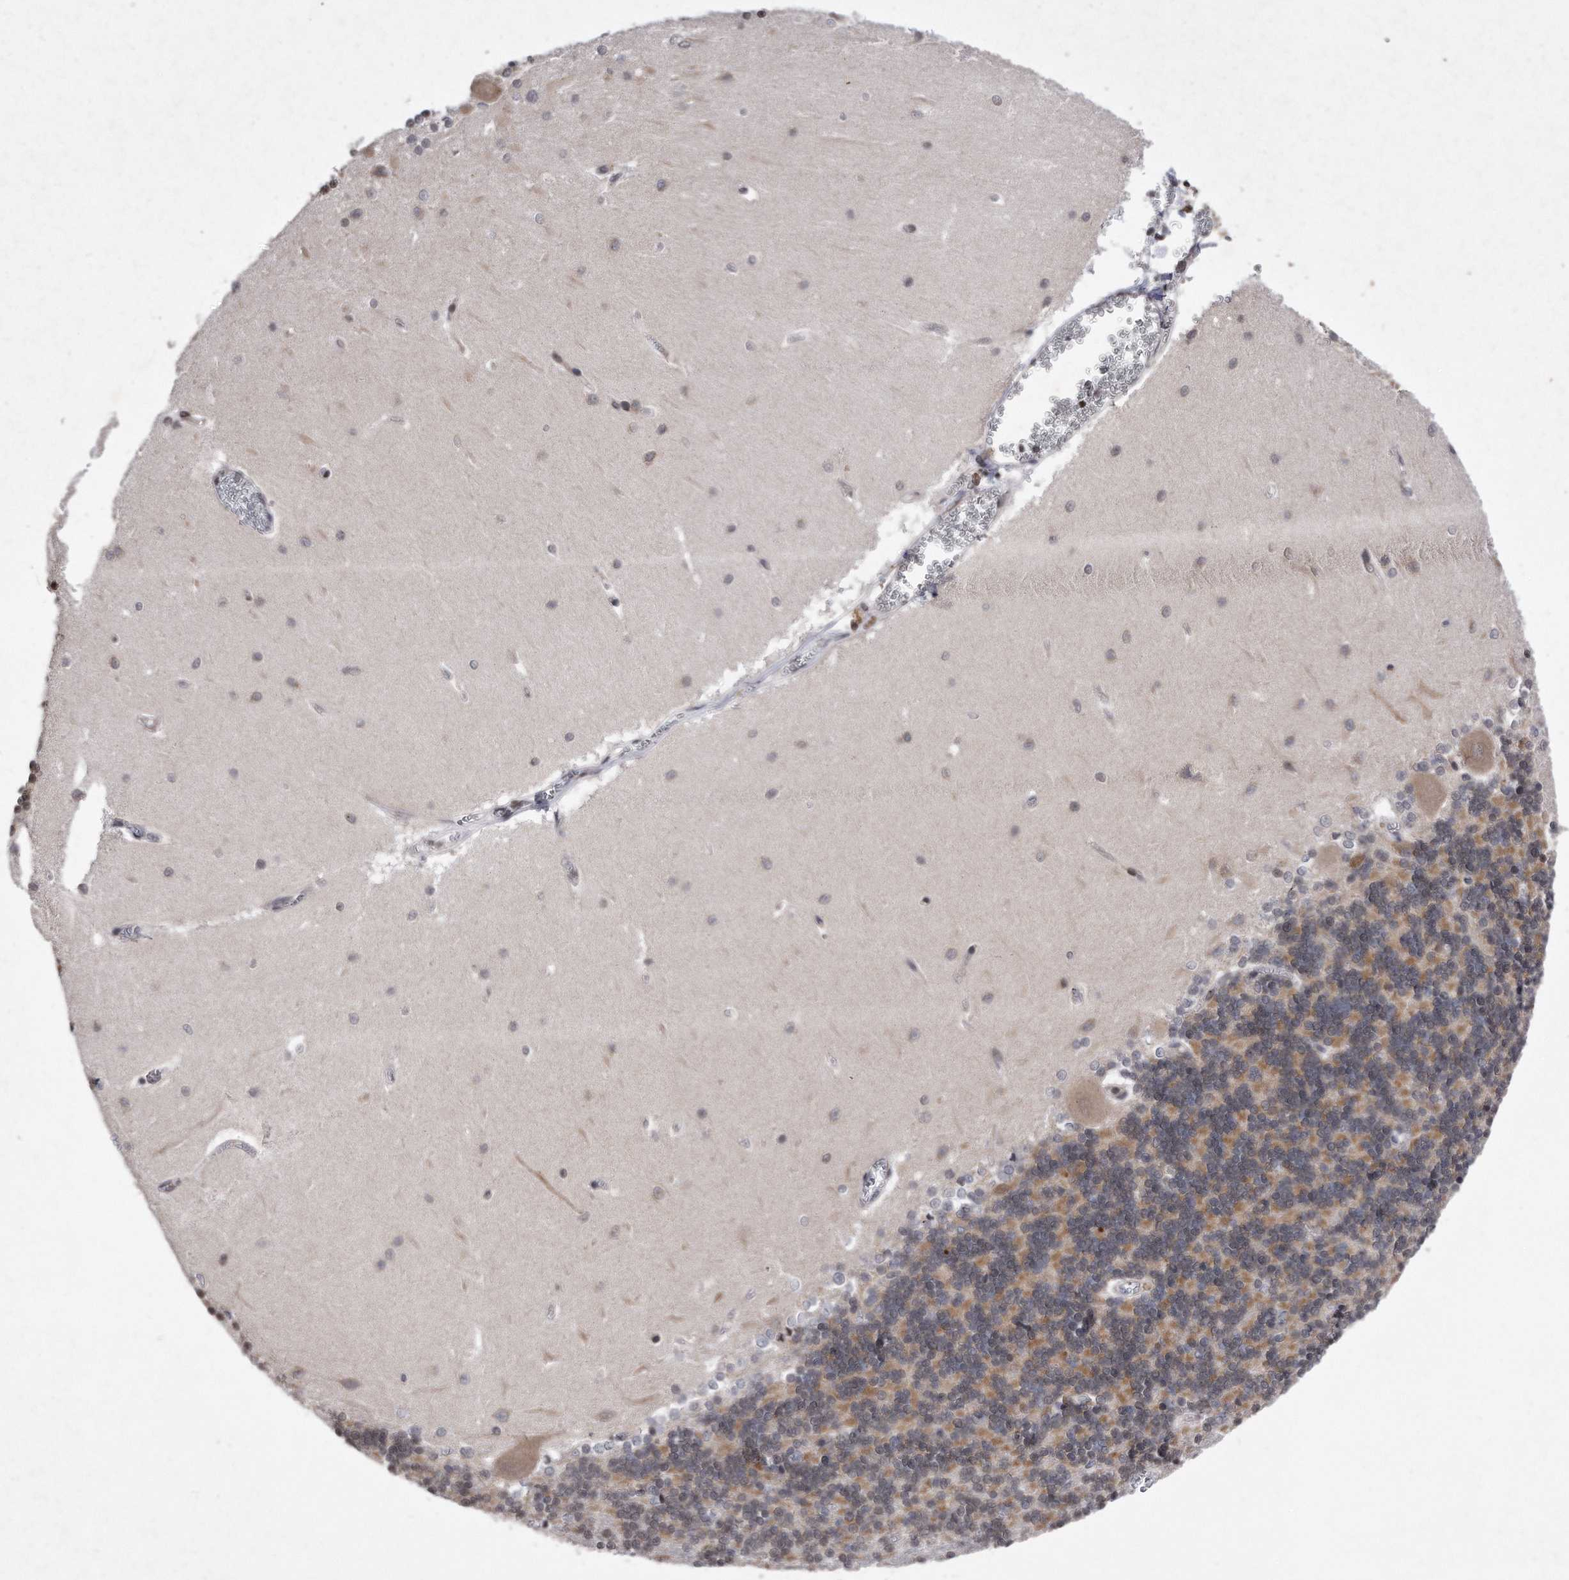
{"staining": {"intensity": "weak", "quantity": "25%-75%", "location": "cytoplasmic/membranous"}, "tissue": "cerebellum", "cell_type": "Cells in granular layer", "image_type": "normal", "snomed": [{"axis": "morphology", "description": "Normal tissue, NOS"}, {"axis": "topography", "description": "Cerebellum"}], "caption": "The immunohistochemical stain shows weak cytoplasmic/membranous staining in cells in granular layer of unremarkable cerebellum. (IHC, brightfield microscopy, high magnification).", "gene": "DAB1", "patient": {"sex": "male", "age": 37}}